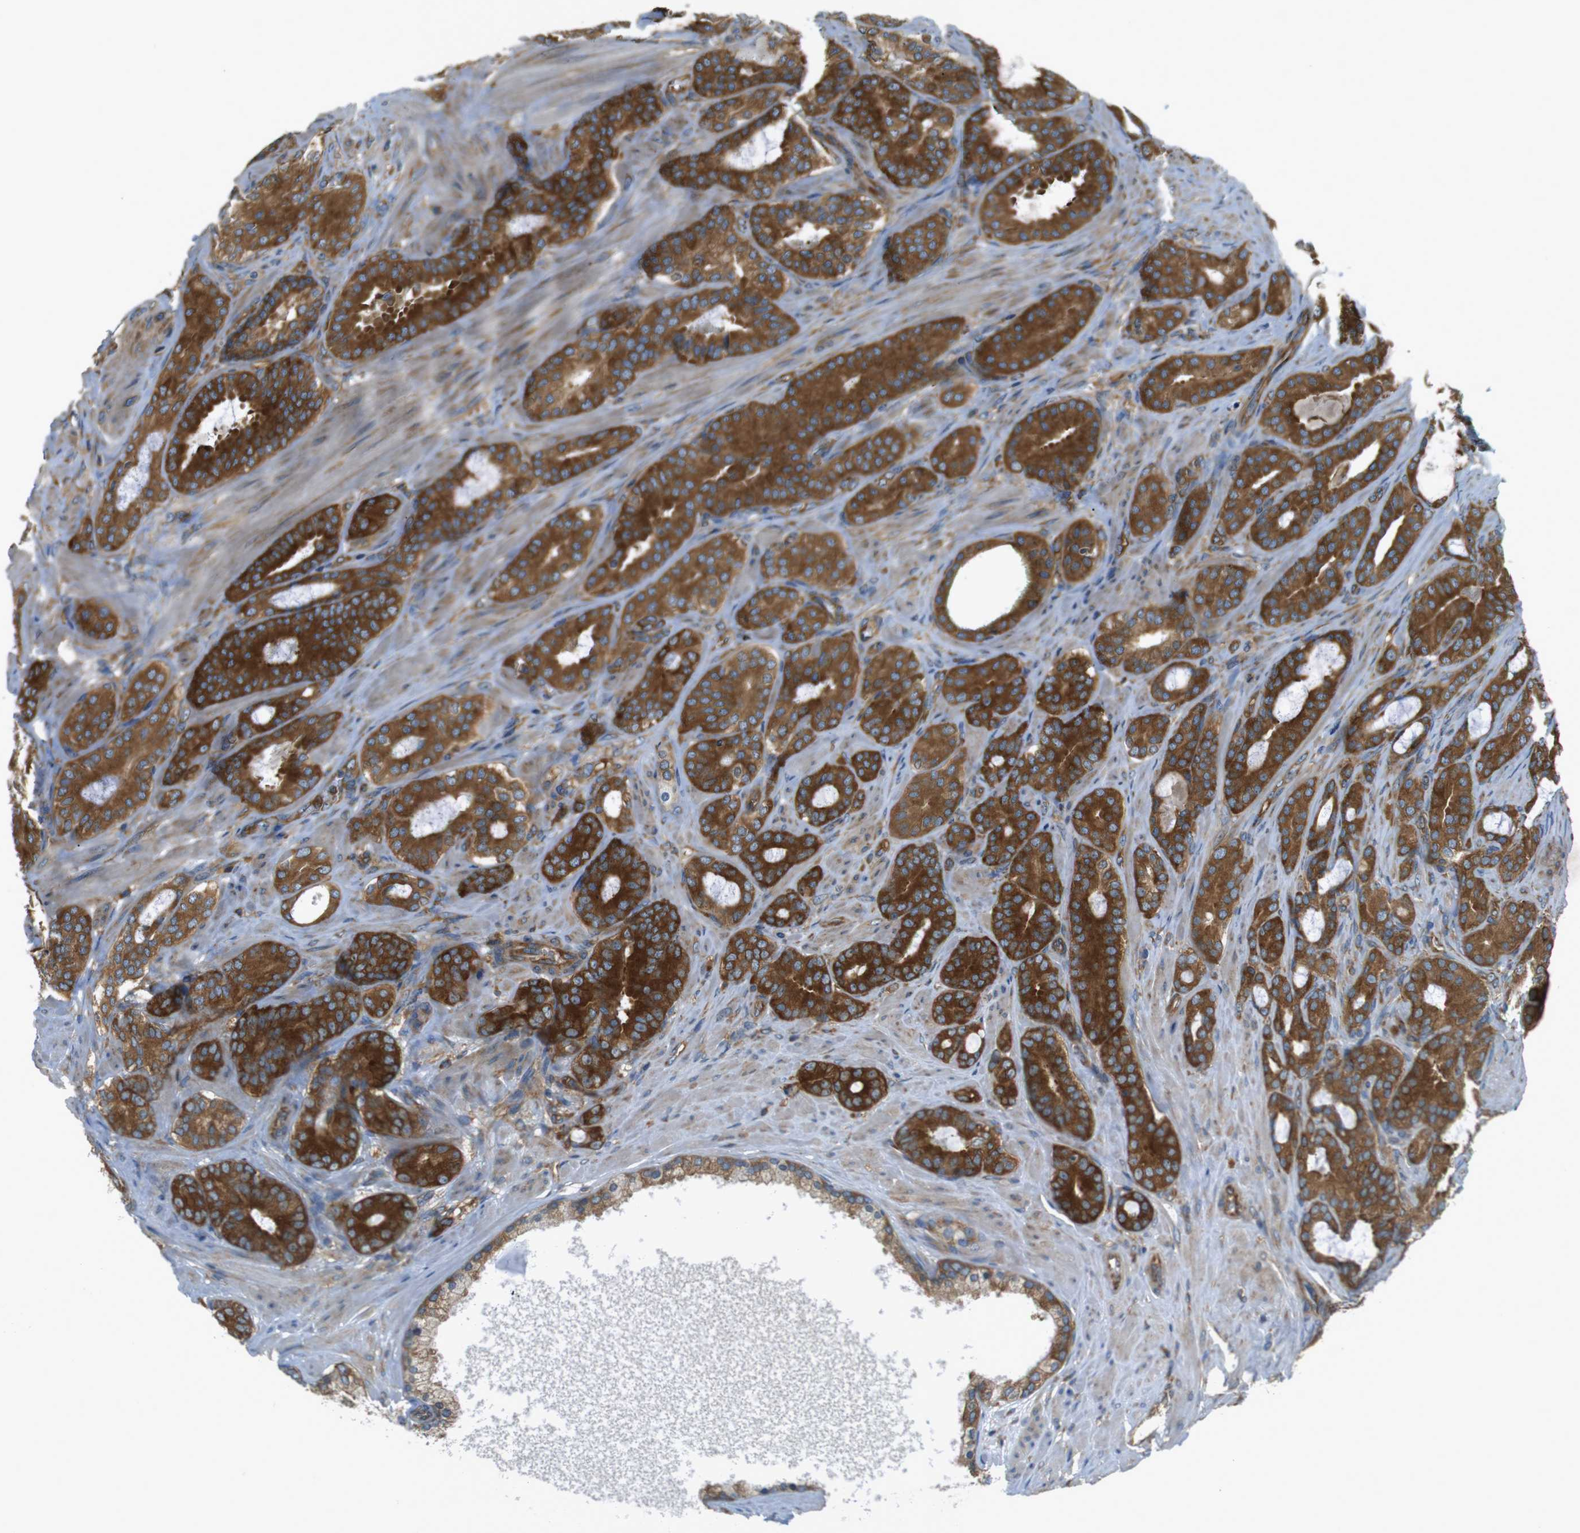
{"staining": {"intensity": "strong", "quantity": ">75%", "location": "cytoplasmic/membranous"}, "tissue": "prostate cancer", "cell_type": "Tumor cells", "image_type": "cancer", "snomed": [{"axis": "morphology", "description": "Adenocarcinoma, Low grade"}, {"axis": "topography", "description": "Prostate"}], "caption": "Brown immunohistochemical staining in human prostate cancer exhibits strong cytoplasmic/membranous expression in approximately >75% of tumor cells. The staining was performed using DAB to visualize the protein expression in brown, while the nuclei were stained in blue with hematoxylin (Magnification: 20x).", "gene": "TSC1", "patient": {"sex": "male", "age": 63}}